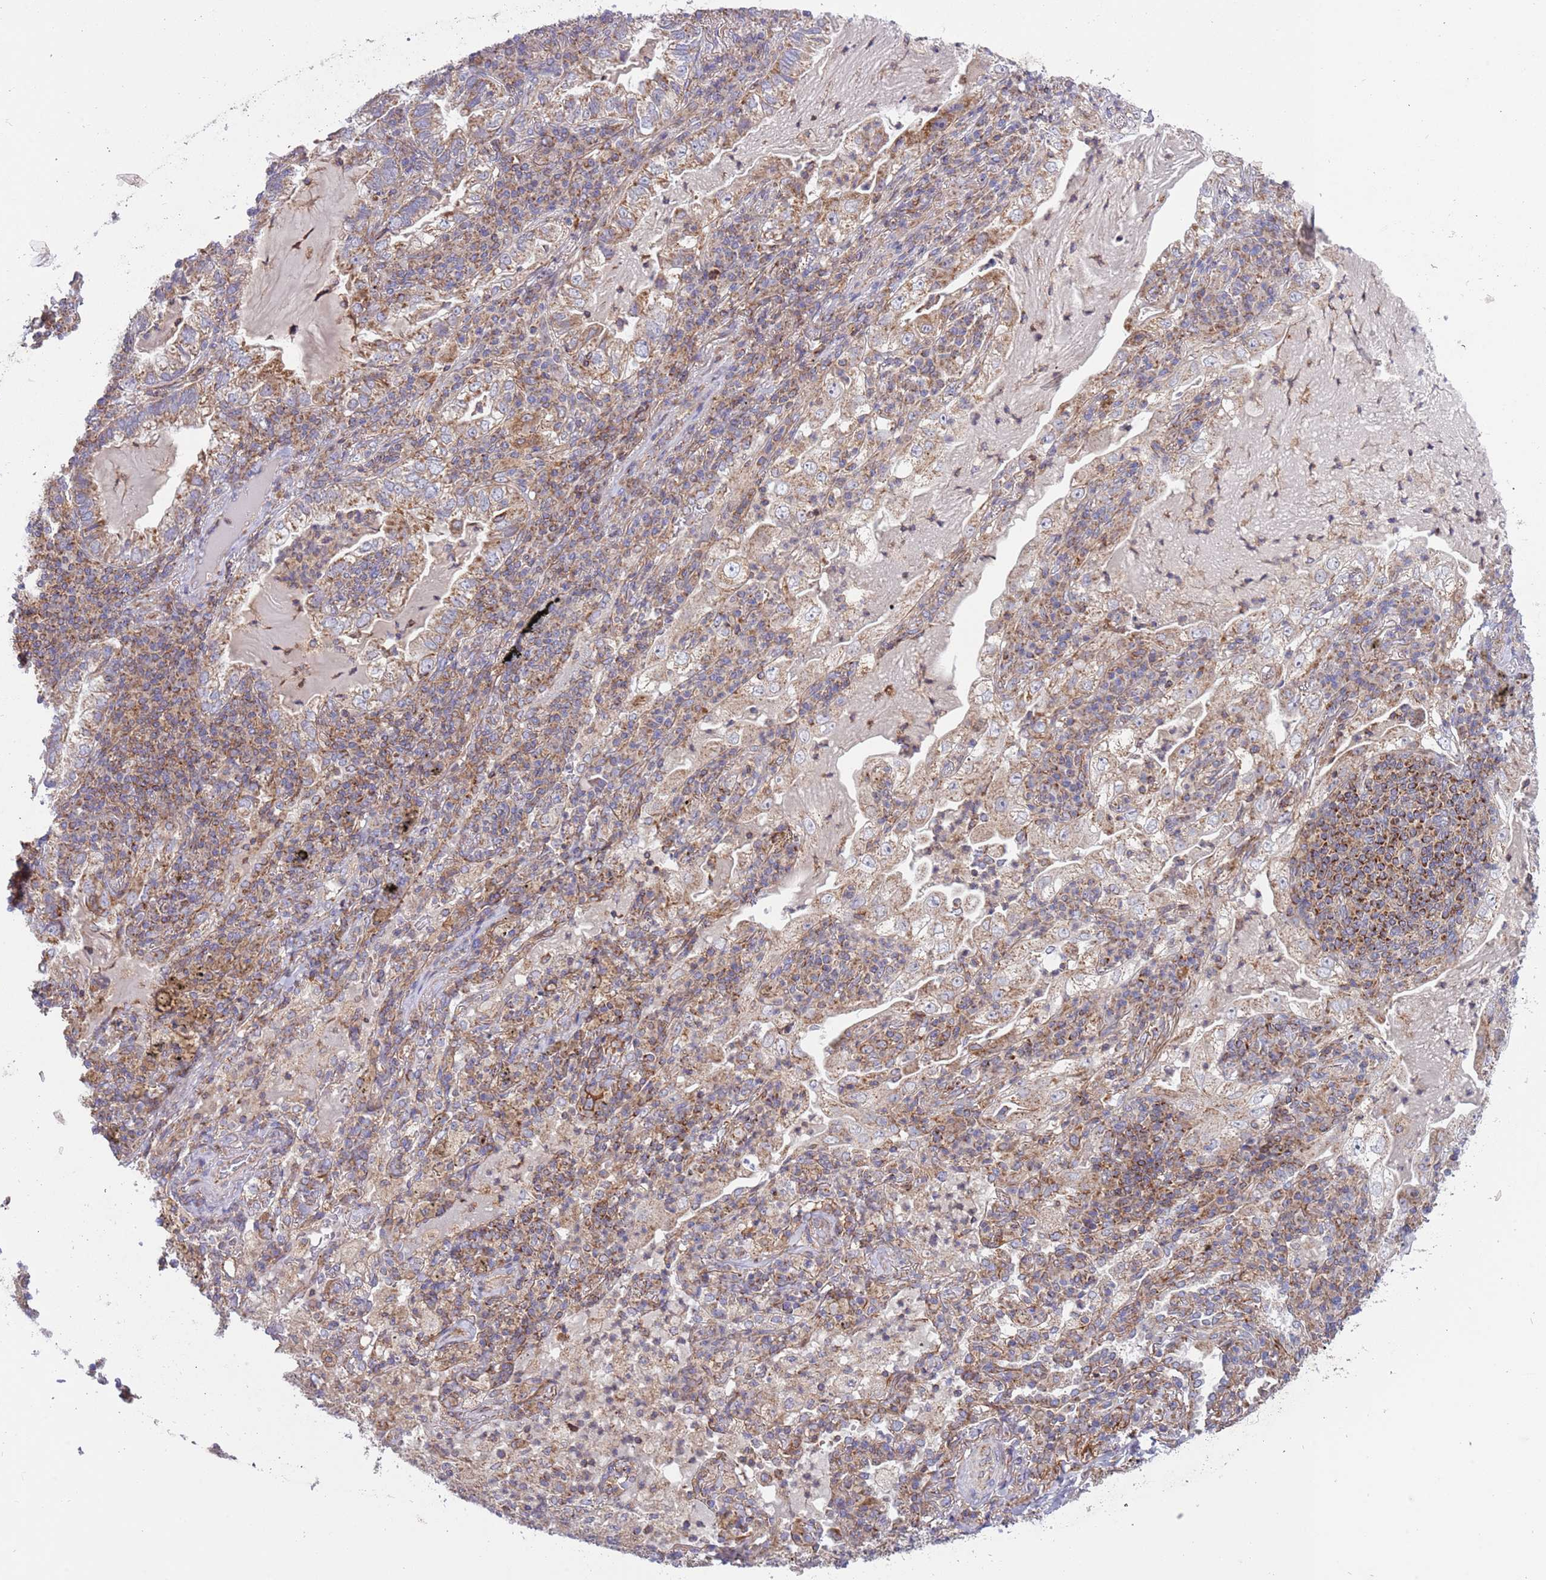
{"staining": {"intensity": "moderate", "quantity": ">75%", "location": "cytoplasmic/membranous"}, "tissue": "lung cancer", "cell_type": "Tumor cells", "image_type": "cancer", "snomed": [{"axis": "morphology", "description": "Adenocarcinoma, NOS"}, {"axis": "topography", "description": "Lung"}], "caption": "Lung cancer (adenocarcinoma) stained with DAB IHC reveals medium levels of moderate cytoplasmic/membranous staining in approximately >75% of tumor cells. (DAB IHC with brightfield microscopy, high magnification).", "gene": "IRS4", "patient": {"sex": "female", "age": 73}}